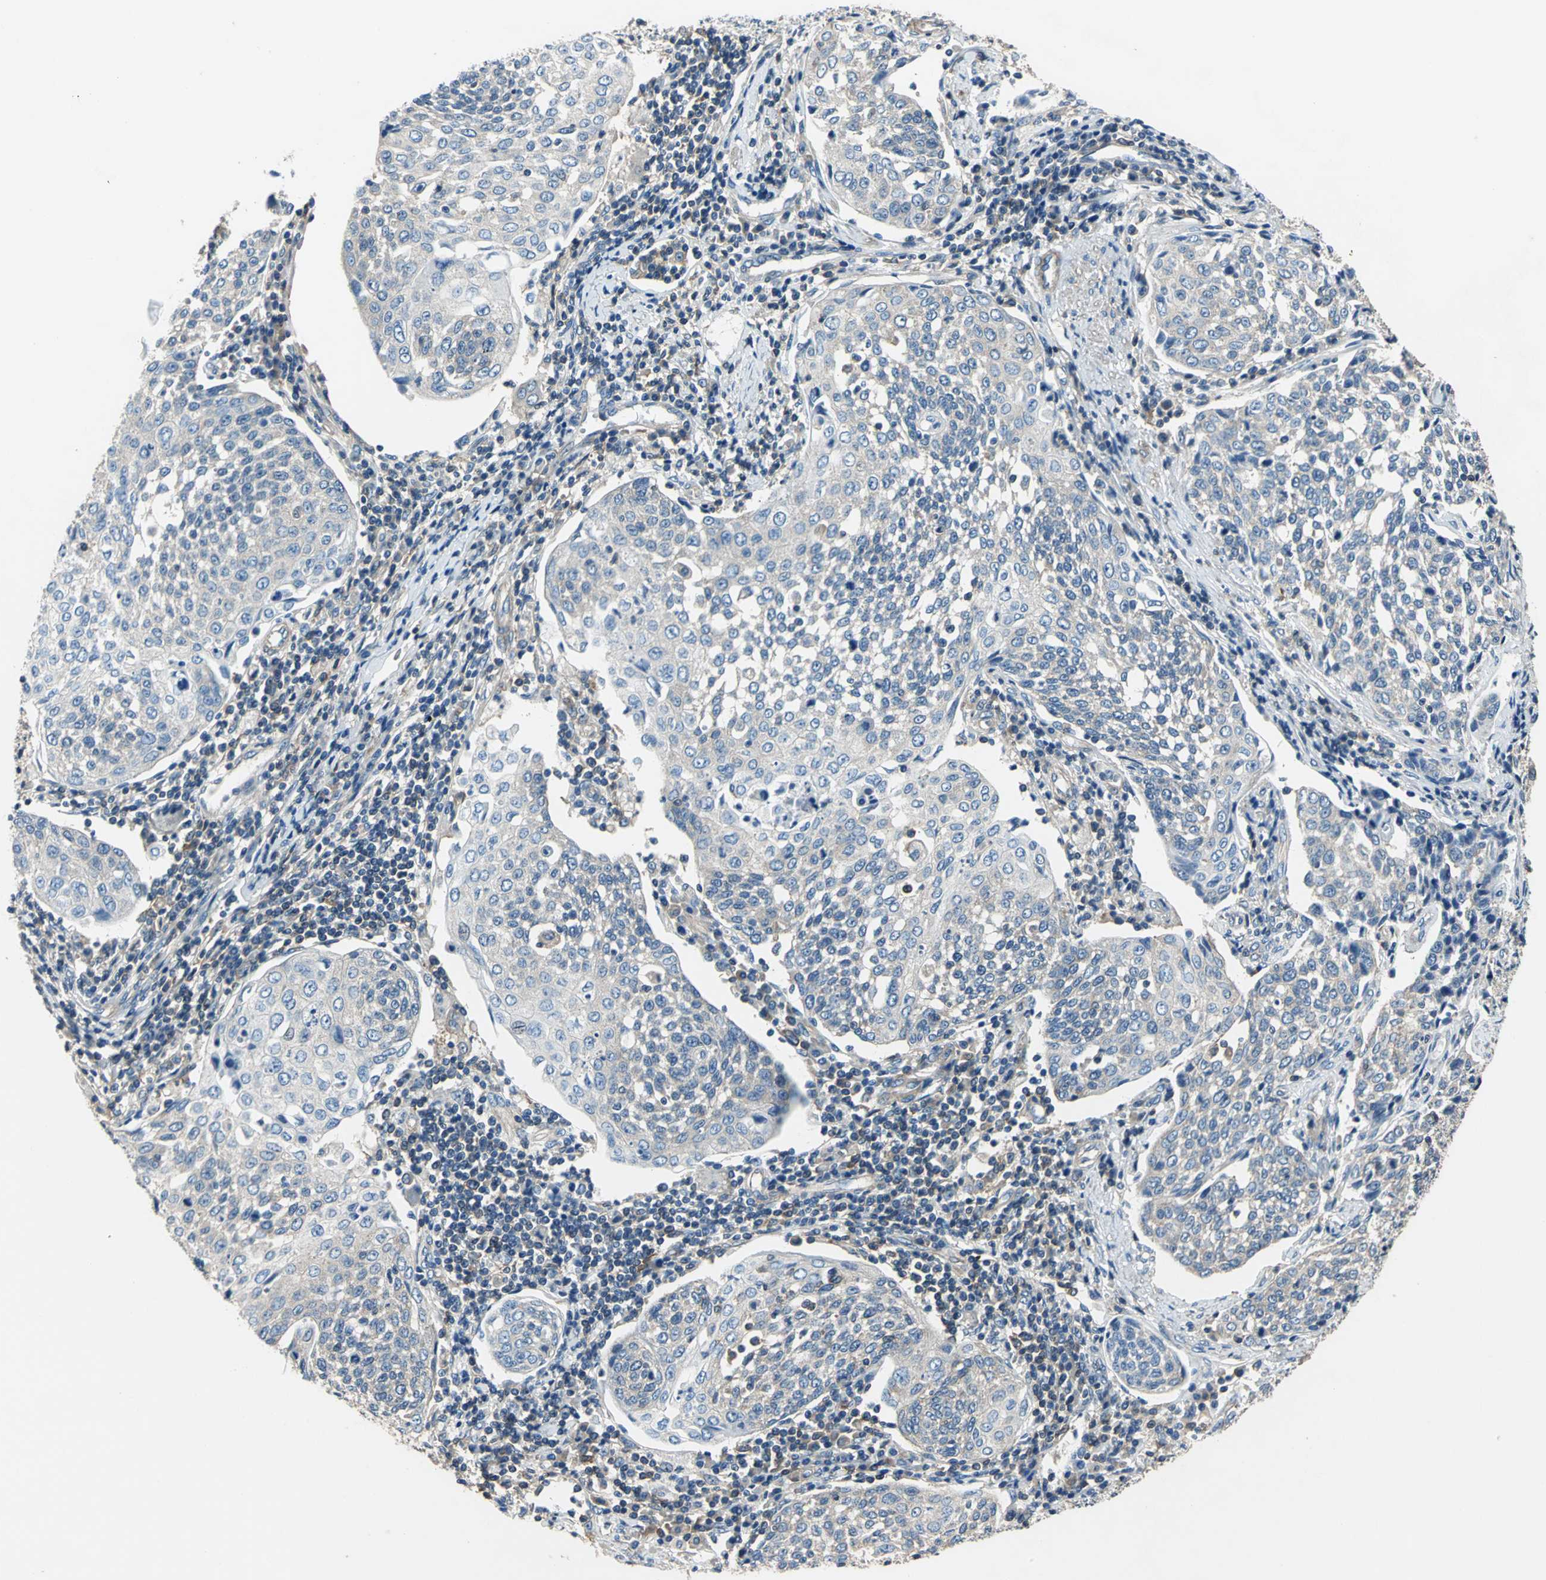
{"staining": {"intensity": "weak", "quantity": "25%-75%", "location": "cytoplasmic/membranous"}, "tissue": "cervical cancer", "cell_type": "Tumor cells", "image_type": "cancer", "snomed": [{"axis": "morphology", "description": "Squamous cell carcinoma, NOS"}, {"axis": "topography", "description": "Cervix"}], "caption": "Protein expression analysis of human cervical squamous cell carcinoma reveals weak cytoplasmic/membranous positivity in about 25%-75% of tumor cells.", "gene": "DDX3Y", "patient": {"sex": "female", "age": 34}}